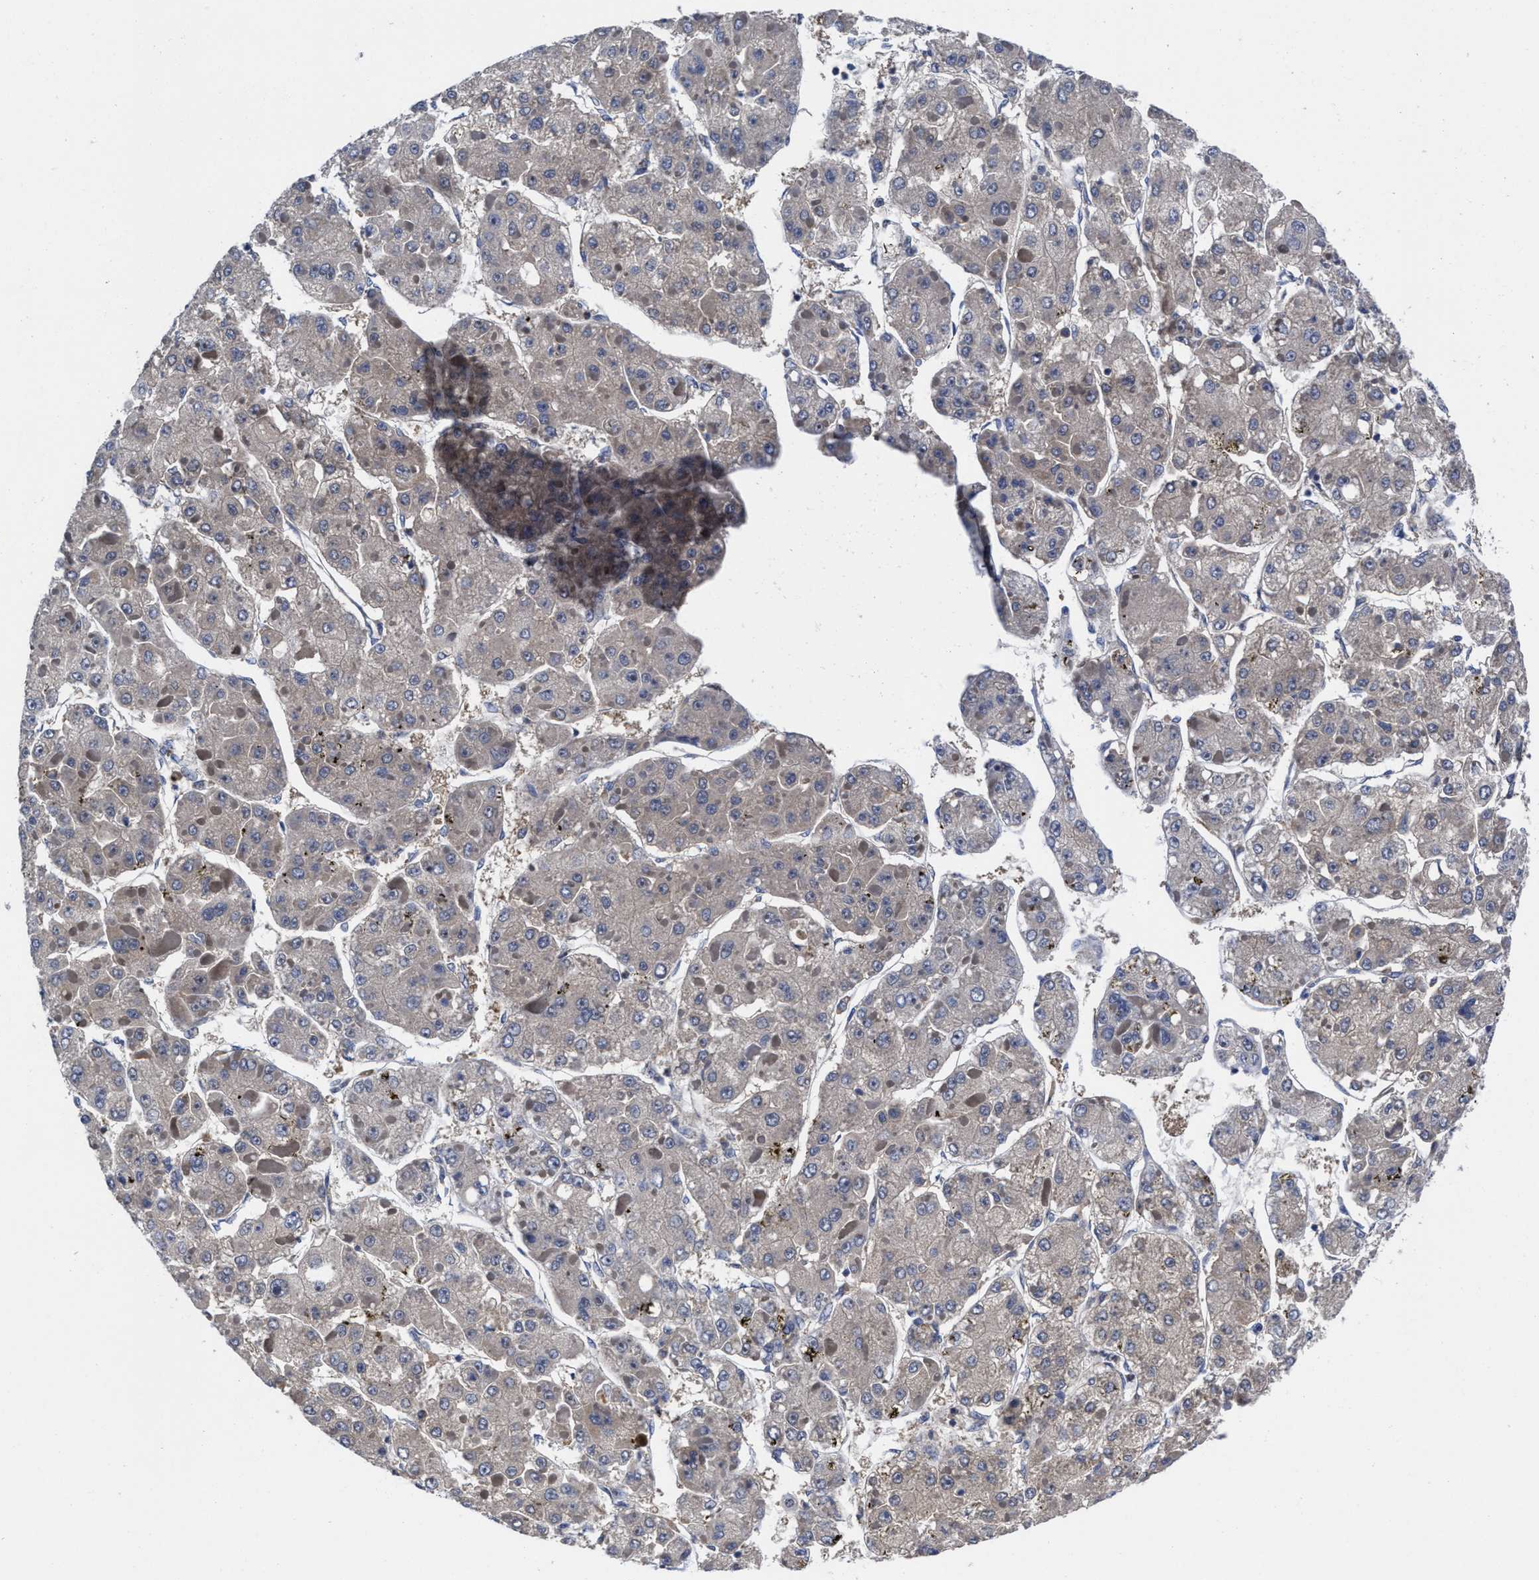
{"staining": {"intensity": "weak", "quantity": "<25%", "location": "cytoplasmic/membranous"}, "tissue": "liver cancer", "cell_type": "Tumor cells", "image_type": "cancer", "snomed": [{"axis": "morphology", "description": "Carcinoma, Hepatocellular, NOS"}, {"axis": "topography", "description": "Liver"}], "caption": "This image is of liver hepatocellular carcinoma stained with immunohistochemistry (IHC) to label a protein in brown with the nuclei are counter-stained blue. There is no staining in tumor cells.", "gene": "TXNDC17", "patient": {"sex": "female", "age": 73}}